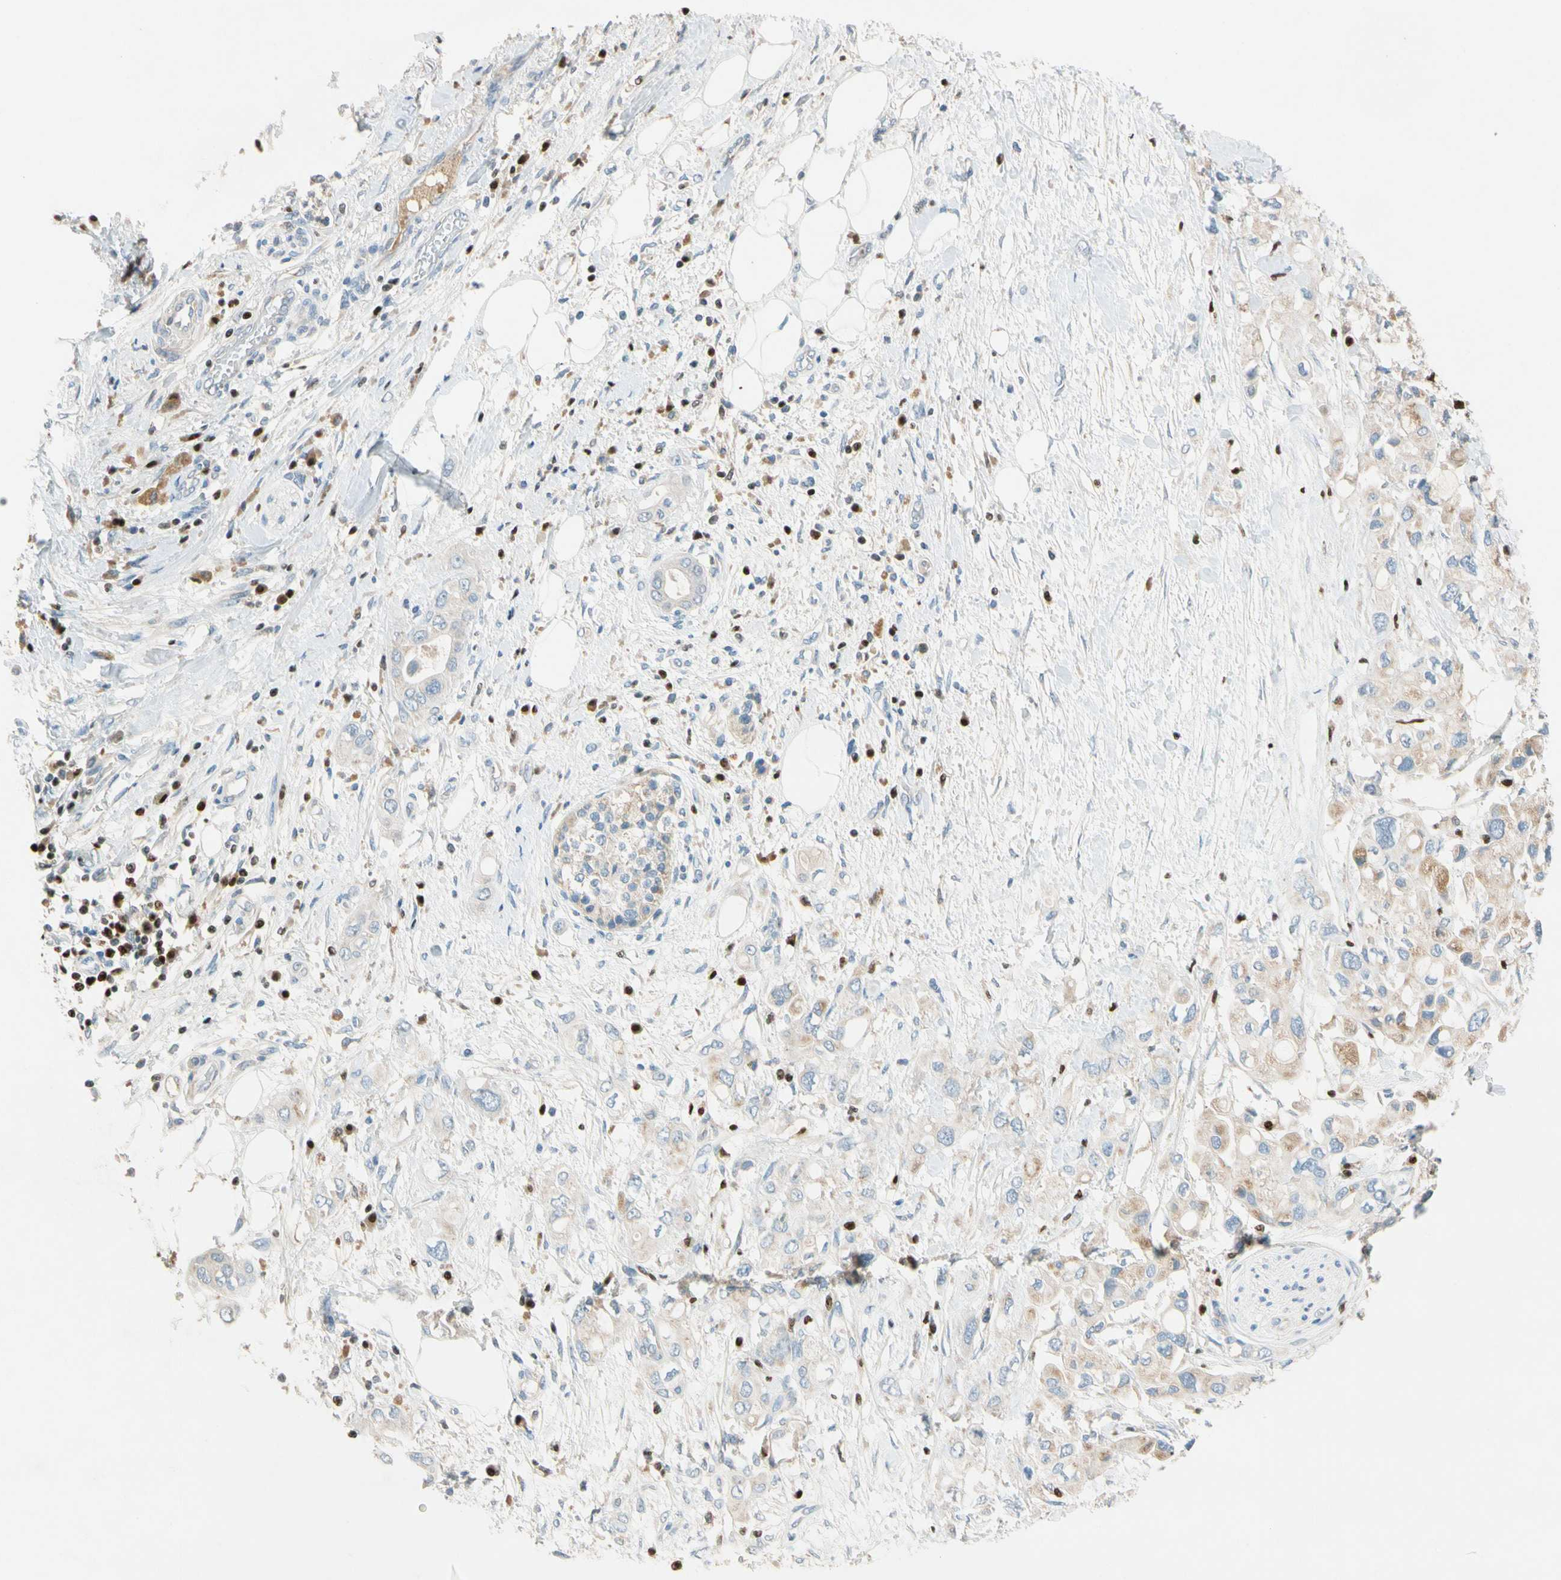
{"staining": {"intensity": "moderate", "quantity": "<25%", "location": "cytoplasmic/membranous"}, "tissue": "pancreatic cancer", "cell_type": "Tumor cells", "image_type": "cancer", "snomed": [{"axis": "morphology", "description": "Adenocarcinoma, NOS"}, {"axis": "topography", "description": "Pancreas"}], "caption": "Immunohistochemistry staining of pancreatic cancer (adenocarcinoma), which reveals low levels of moderate cytoplasmic/membranous staining in approximately <25% of tumor cells indicating moderate cytoplasmic/membranous protein staining. The staining was performed using DAB (3,3'-diaminobenzidine) (brown) for protein detection and nuclei were counterstained in hematoxylin (blue).", "gene": "SP140", "patient": {"sex": "female", "age": 56}}